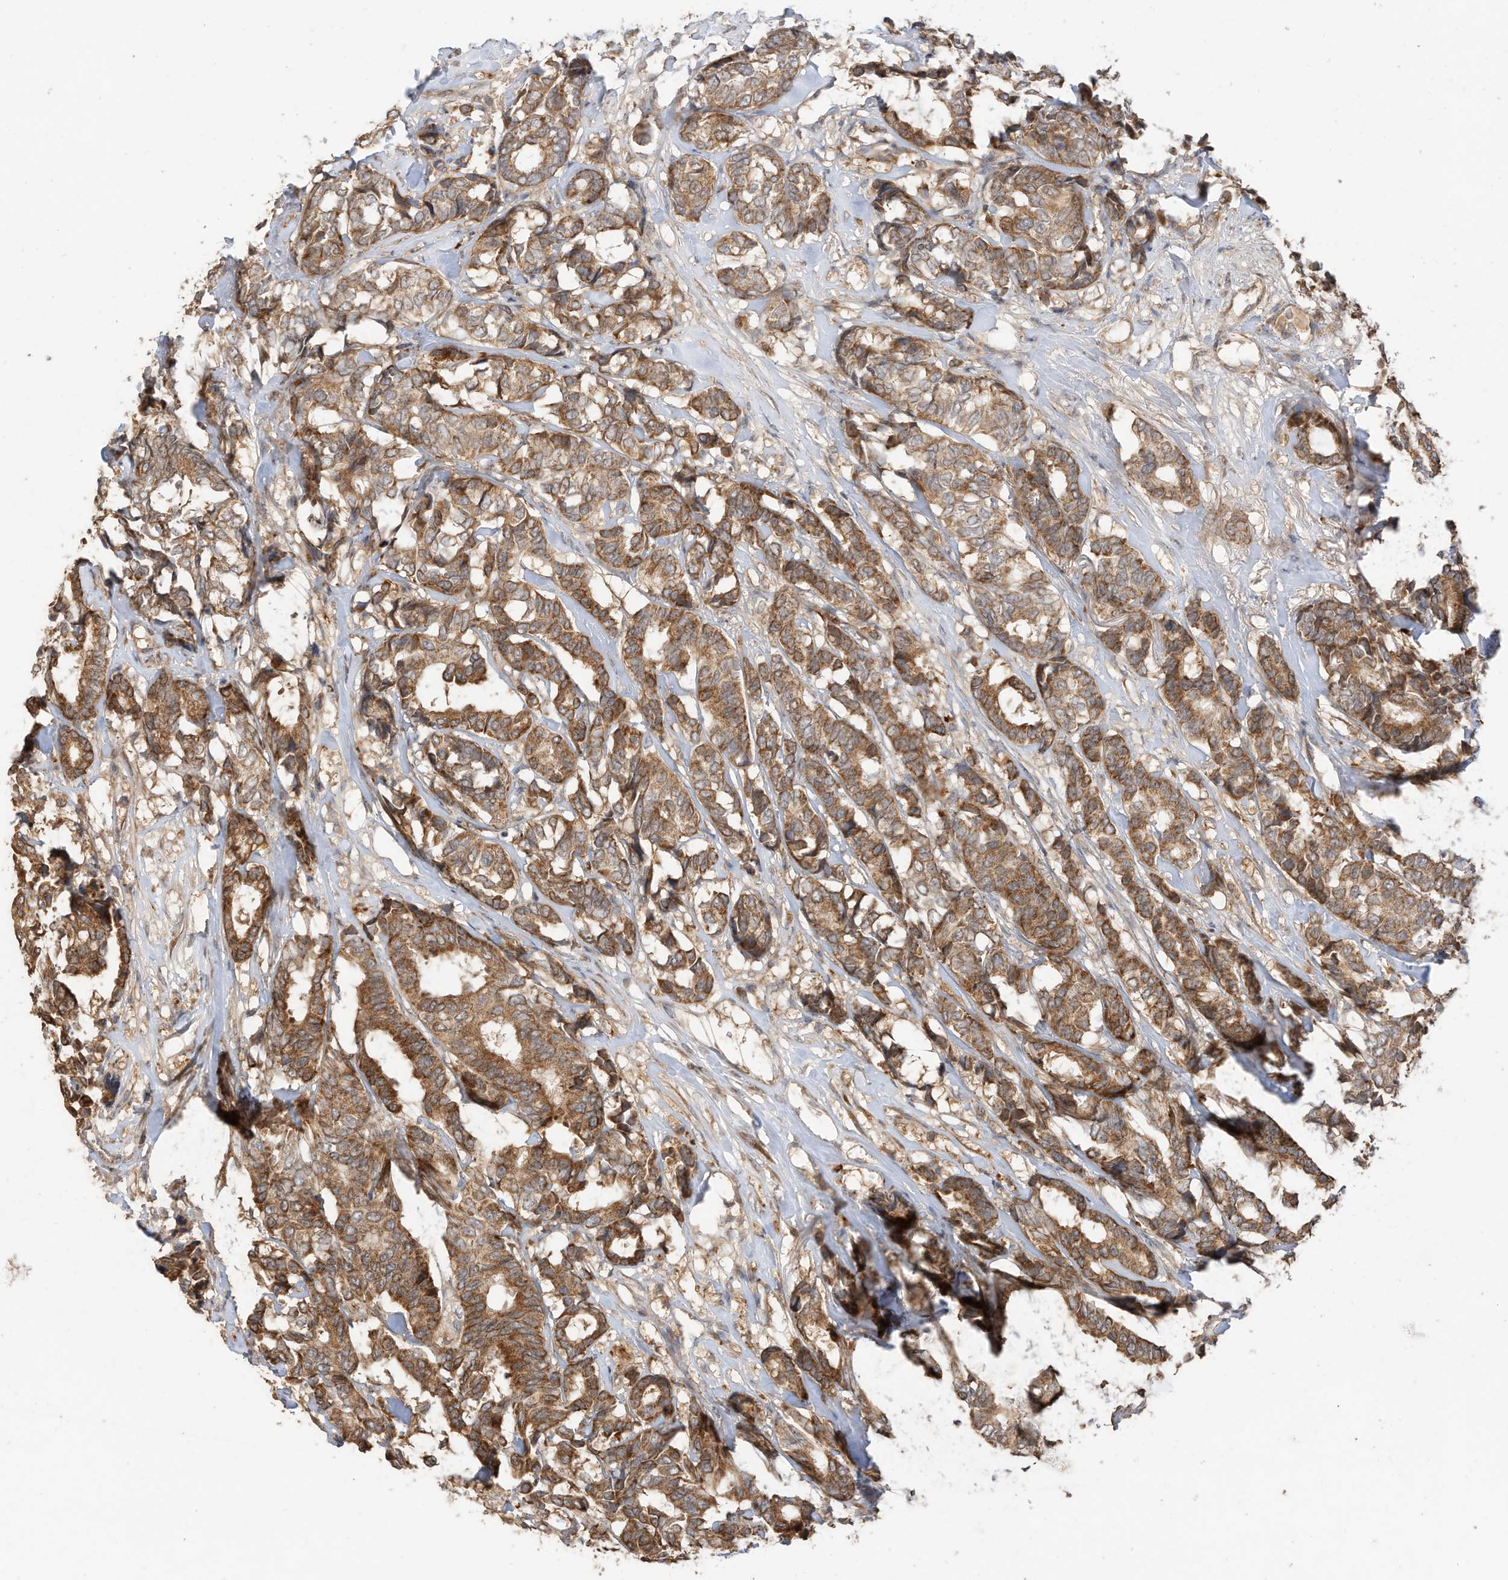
{"staining": {"intensity": "moderate", "quantity": ">75%", "location": "cytoplasmic/membranous"}, "tissue": "breast cancer", "cell_type": "Tumor cells", "image_type": "cancer", "snomed": [{"axis": "morphology", "description": "Duct carcinoma"}, {"axis": "topography", "description": "Breast"}], "caption": "There is medium levels of moderate cytoplasmic/membranous staining in tumor cells of breast invasive ductal carcinoma, as demonstrated by immunohistochemical staining (brown color).", "gene": "CAGE1", "patient": {"sex": "female", "age": 87}}